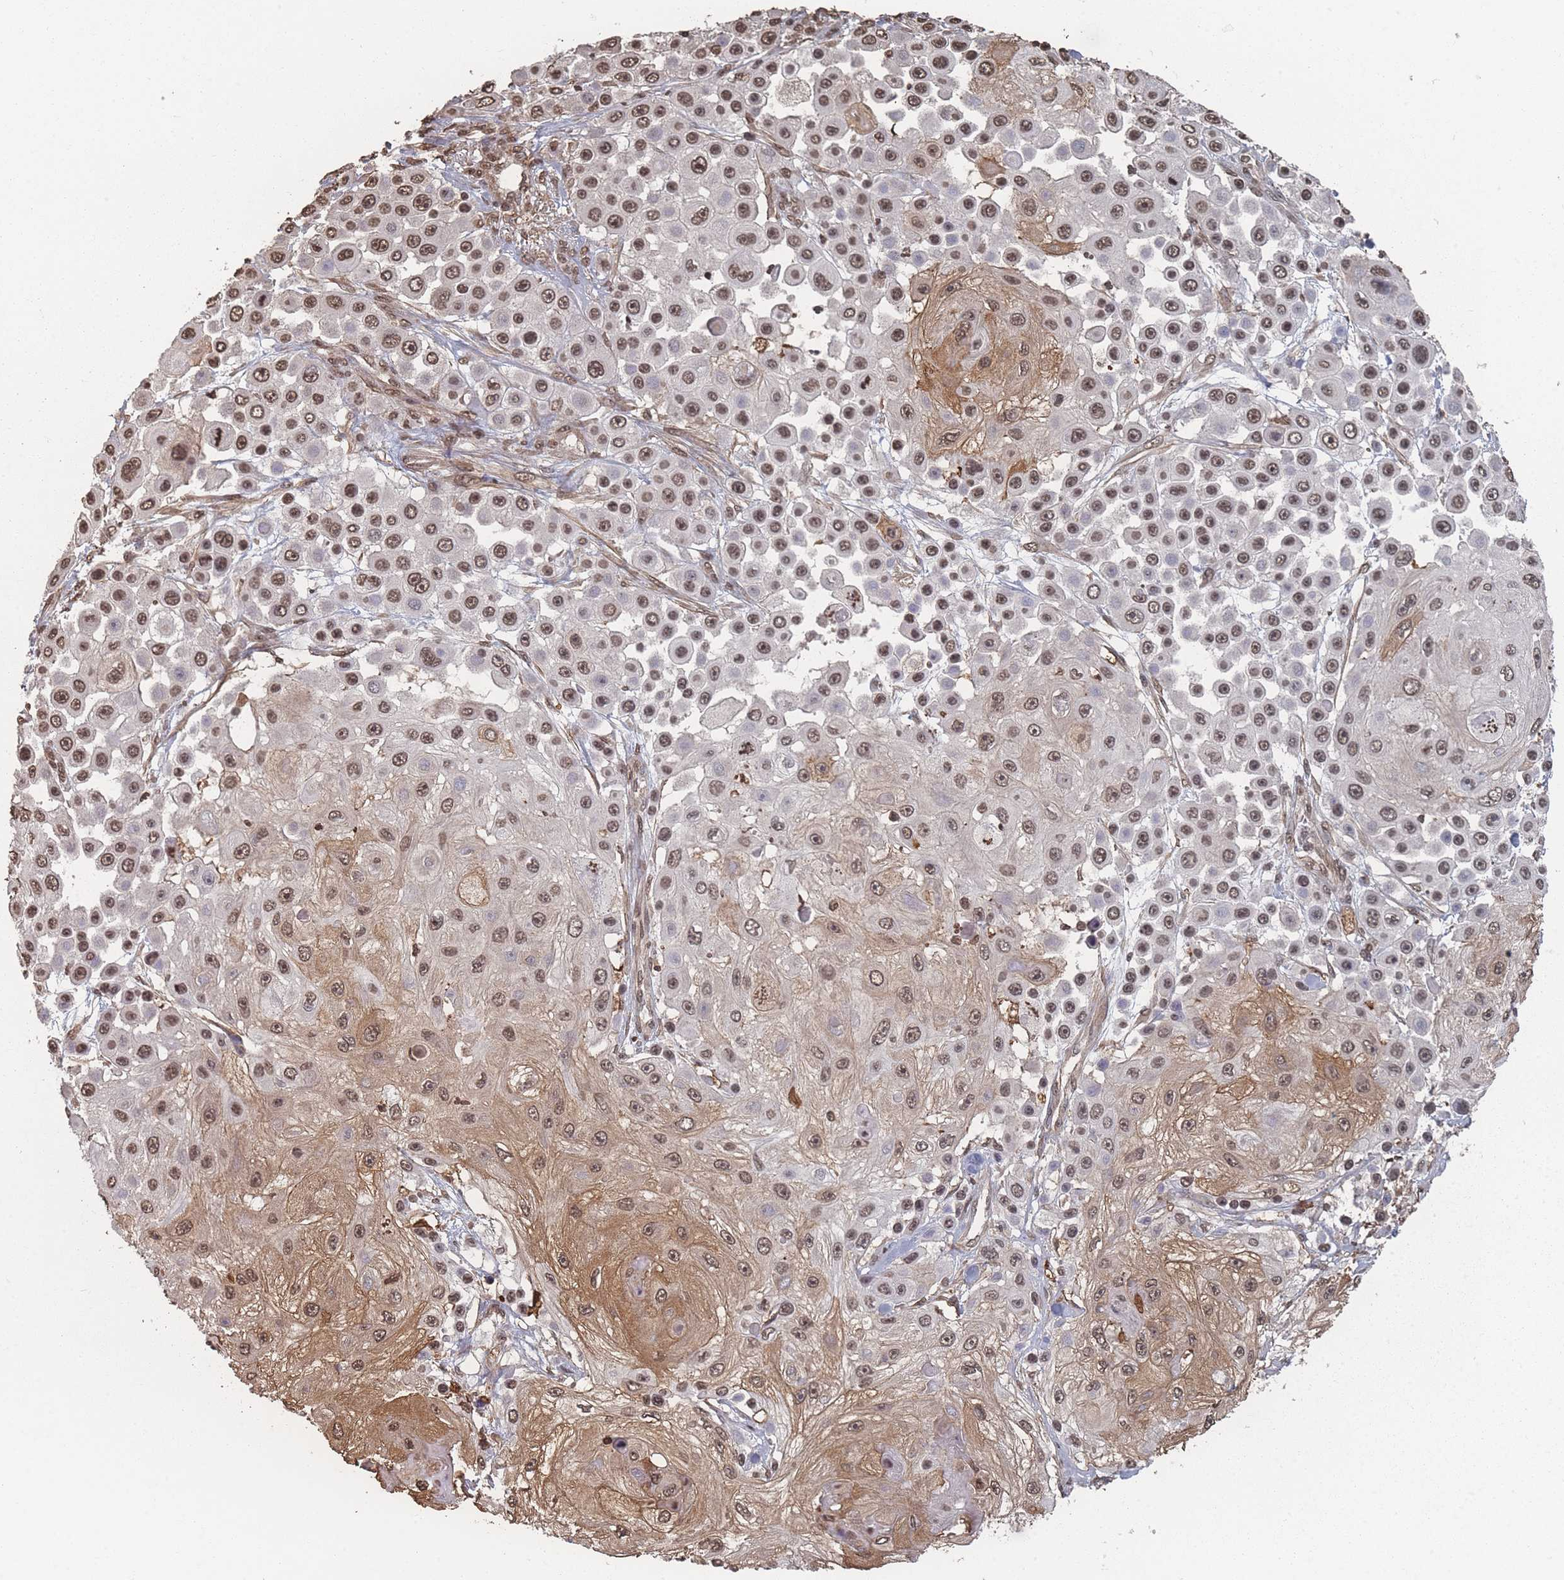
{"staining": {"intensity": "moderate", "quantity": ">75%", "location": "cytoplasmic/membranous,nuclear"}, "tissue": "skin cancer", "cell_type": "Tumor cells", "image_type": "cancer", "snomed": [{"axis": "morphology", "description": "Squamous cell carcinoma, NOS"}, {"axis": "topography", "description": "Skin"}], "caption": "An image of squamous cell carcinoma (skin) stained for a protein exhibits moderate cytoplasmic/membranous and nuclear brown staining in tumor cells.", "gene": "PLEKHG5", "patient": {"sex": "male", "age": 67}}